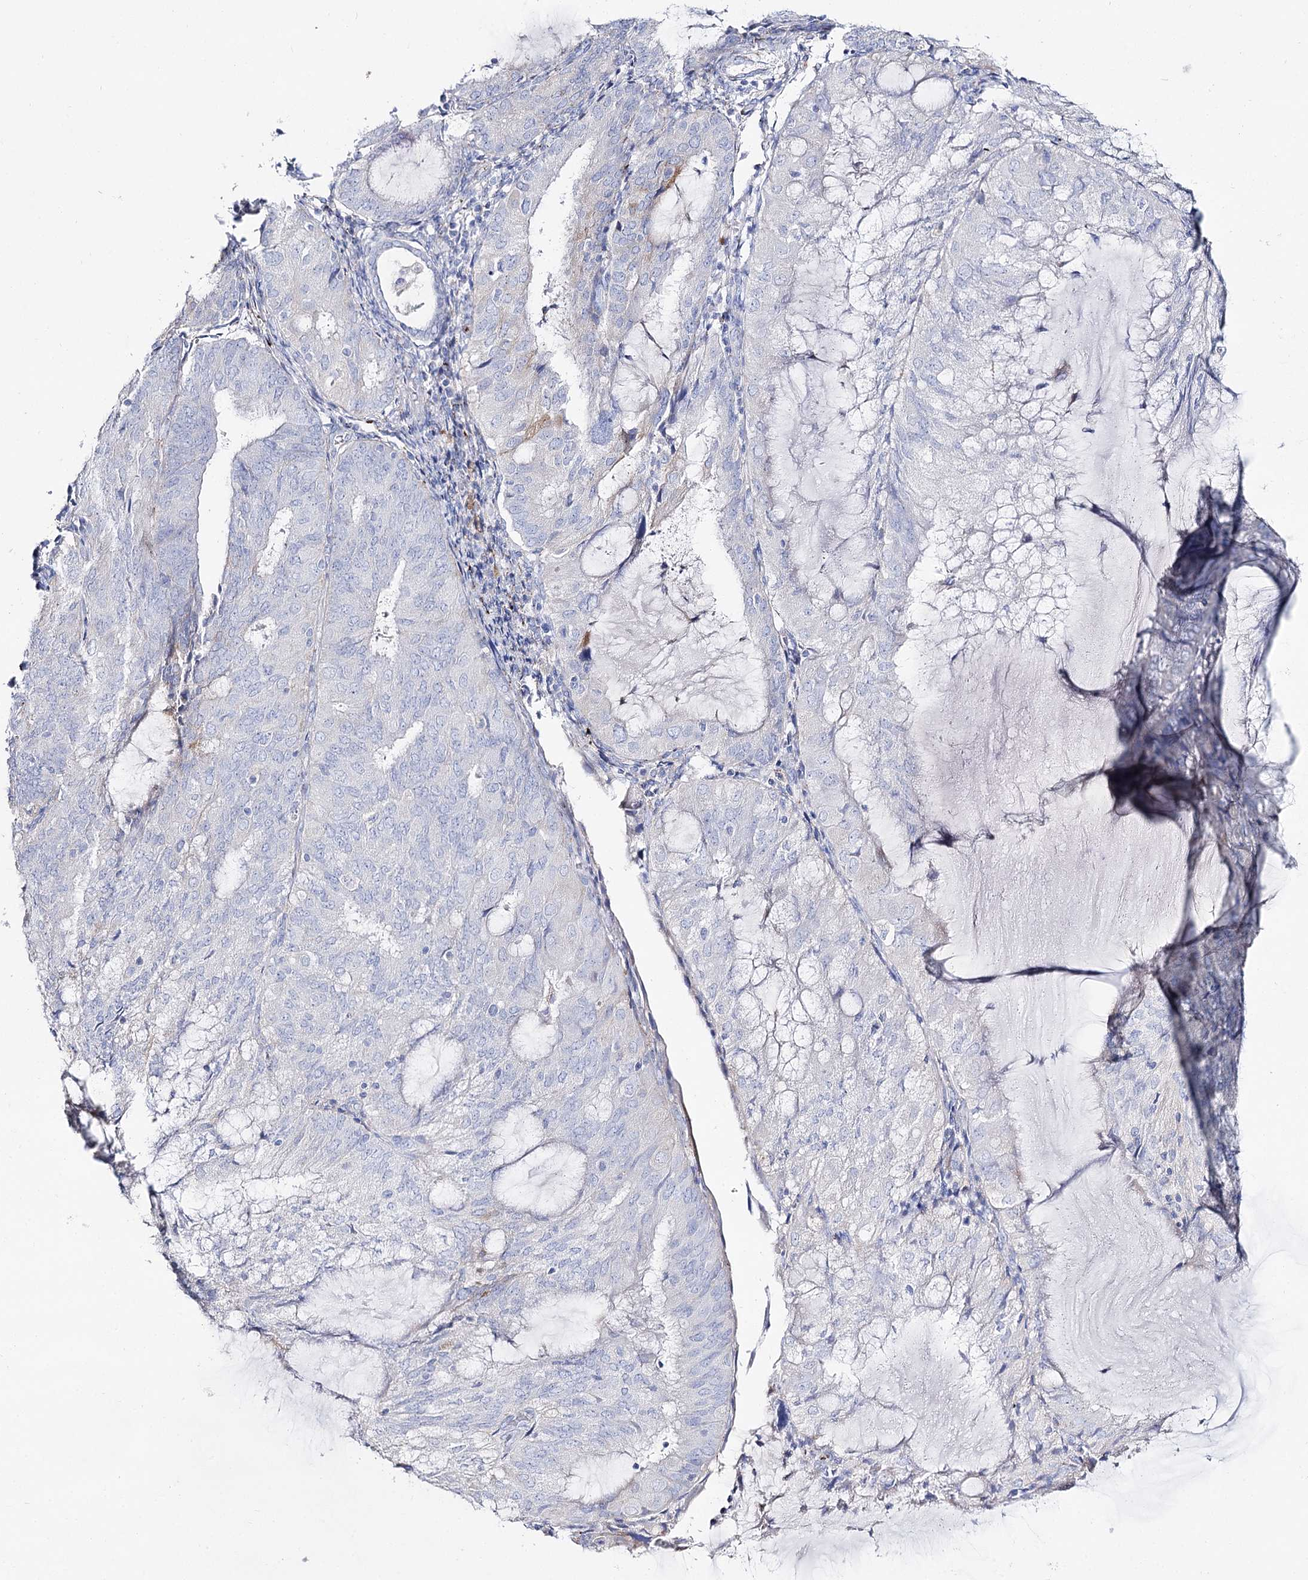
{"staining": {"intensity": "negative", "quantity": "none", "location": "none"}, "tissue": "endometrial cancer", "cell_type": "Tumor cells", "image_type": "cancer", "snomed": [{"axis": "morphology", "description": "Adenocarcinoma, NOS"}, {"axis": "topography", "description": "Endometrium"}], "caption": "Tumor cells are negative for protein expression in human endometrial cancer.", "gene": "SLC3A1", "patient": {"sex": "female", "age": 81}}